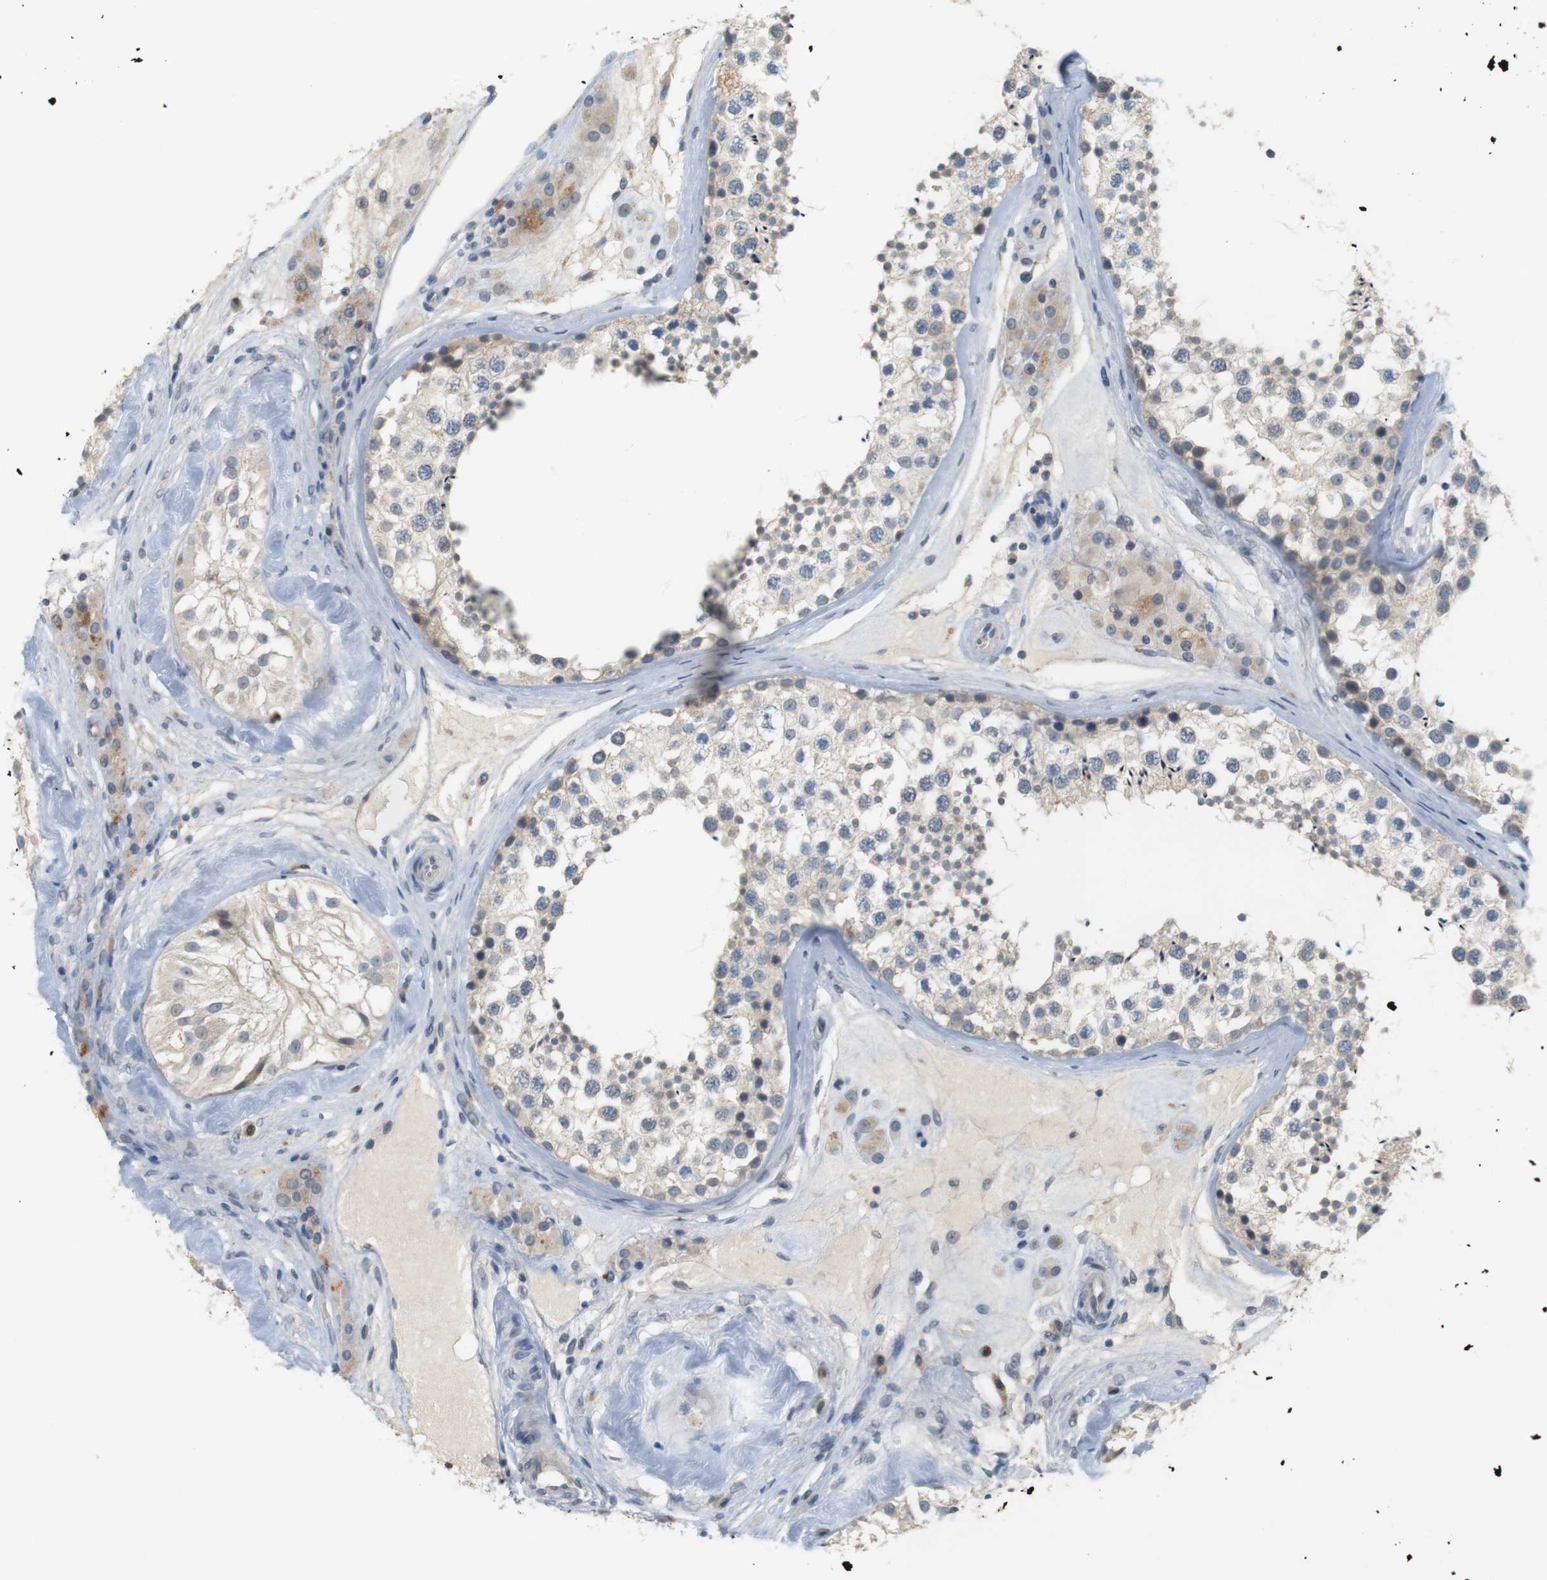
{"staining": {"intensity": "weak", "quantity": "25%-75%", "location": "cytoplasmic/membranous"}, "tissue": "testis", "cell_type": "Cells in seminiferous ducts", "image_type": "normal", "snomed": [{"axis": "morphology", "description": "Normal tissue, NOS"}, {"axis": "topography", "description": "Testis"}], "caption": "Immunohistochemical staining of normal testis displays low levels of weak cytoplasmic/membranous staining in approximately 25%-75% of cells in seminiferous ducts. (brown staining indicates protein expression, while blue staining denotes nuclei).", "gene": "CREB3L2", "patient": {"sex": "male", "age": 46}}